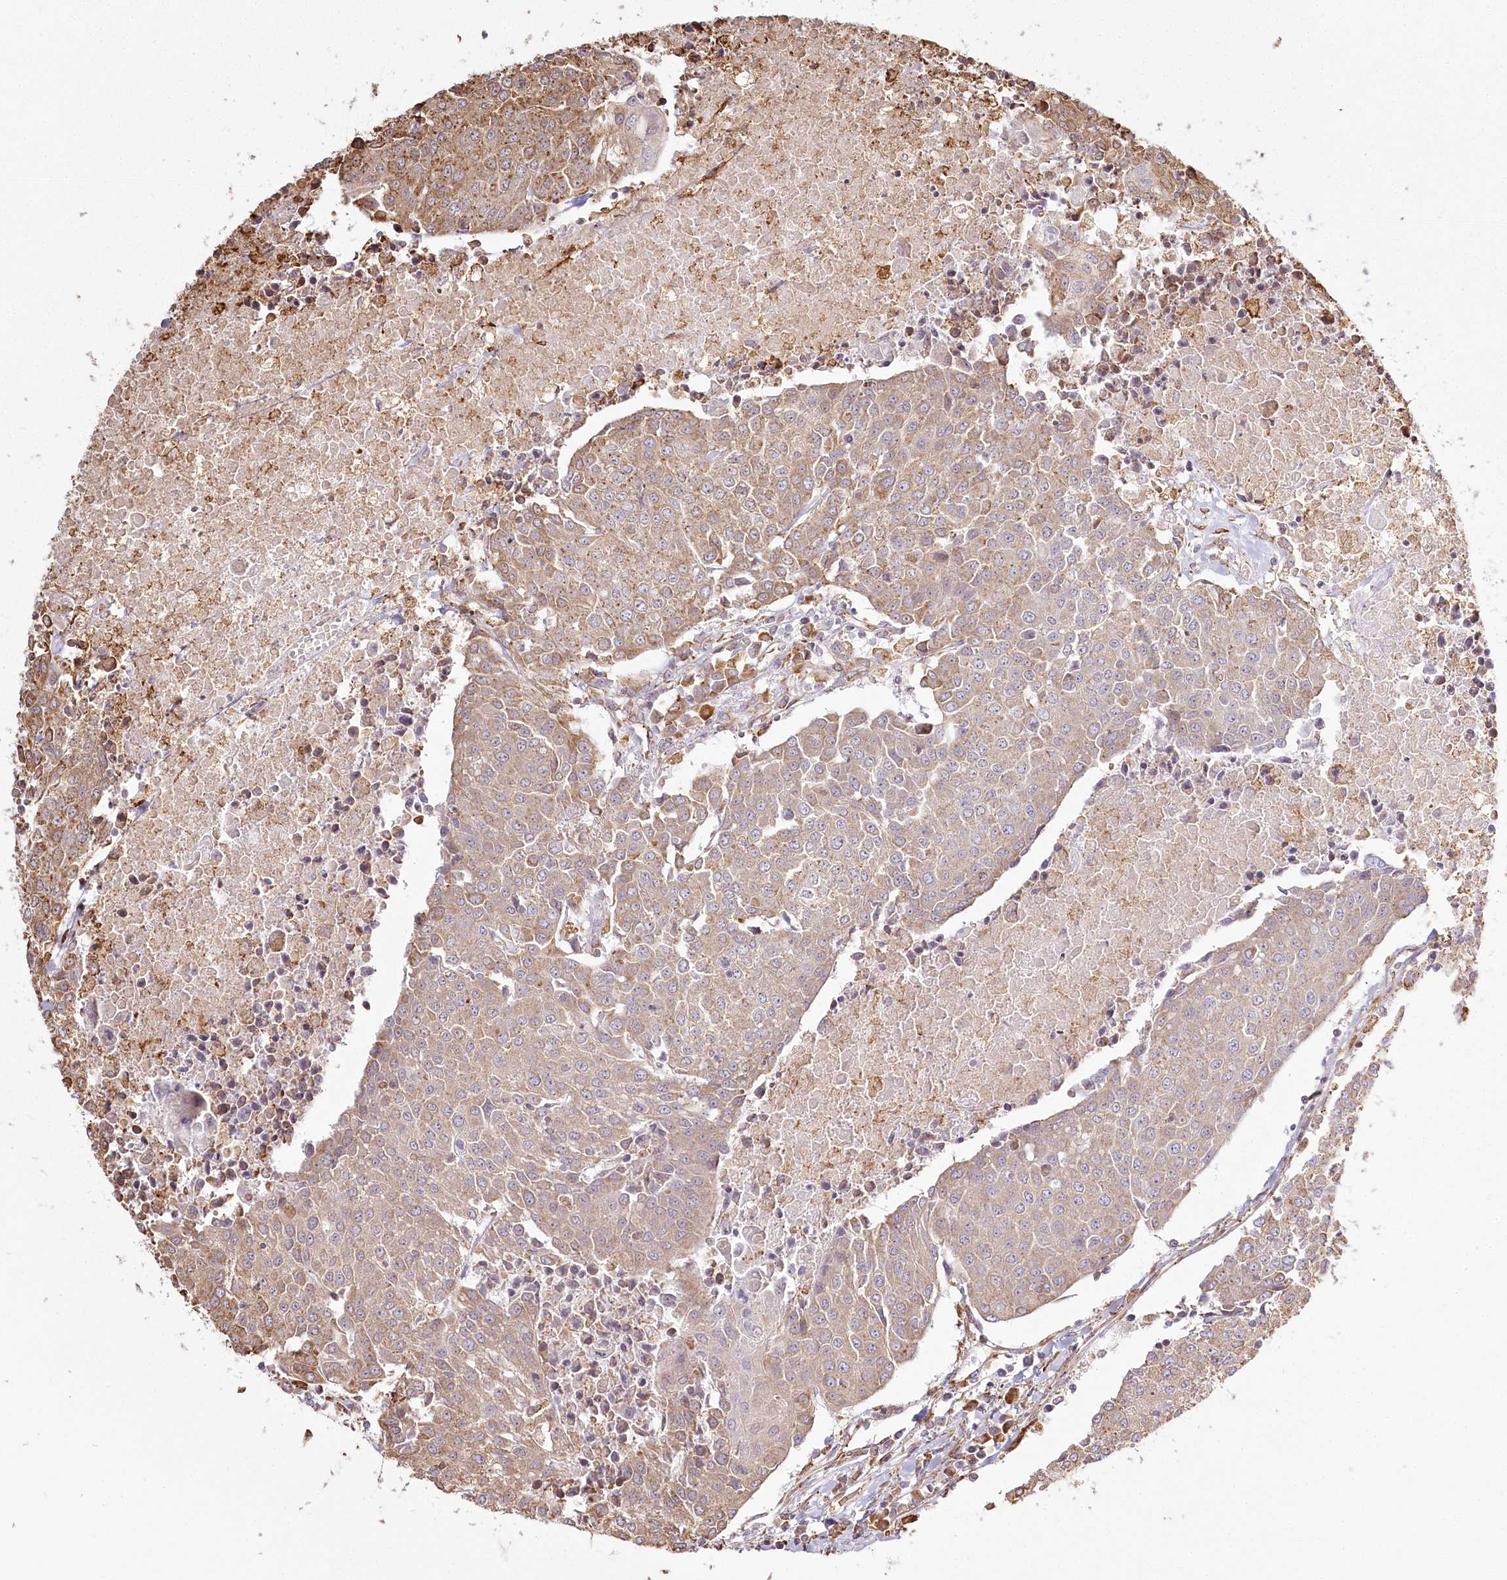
{"staining": {"intensity": "moderate", "quantity": "<25%", "location": "cytoplasmic/membranous"}, "tissue": "urothelial cancer", "cell_type": "Tumor cells", "image_type": "cancer", "snomed": [{"axis": "morphology", "description": "Urothelial carcinoma, High grade"}, {"axis": "topography", "description": "Urinary bladder"}], "caption": "Immunohistochemistry (DAB (3,3'-diaminobenzidine)) staining of urothelial cancer reveals moderate cytoplasmic/membranous protein staining in about <25% of tumor cells.", "gene": "FAM13A", "patient": {"sex": "female", "age": 85}}